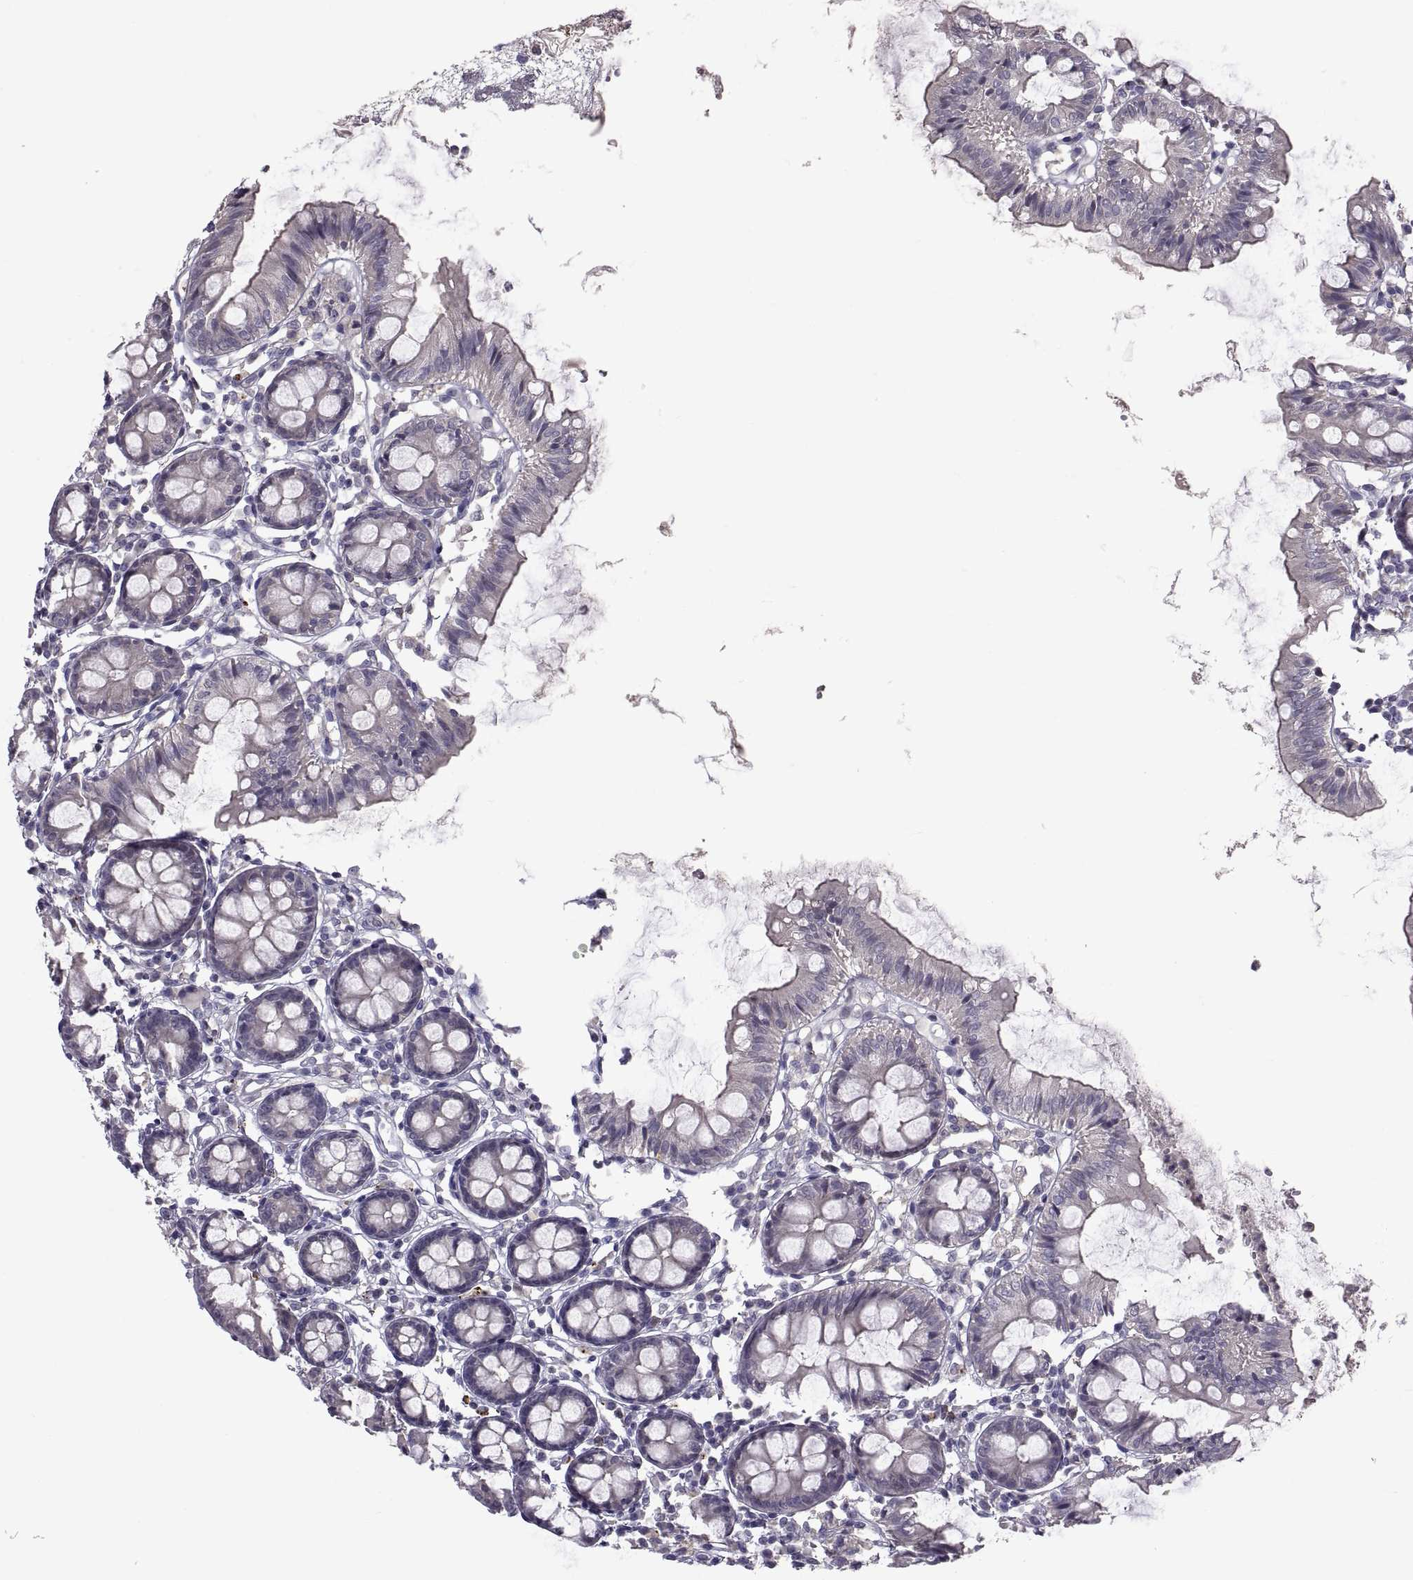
{"staining": {"intensity": "negative", "quantity": "none", "location": "none"}, "tissue": "colon", "cell_type": "Endothelial cells", "image_type": "normal", "snomed": [{"axis": "morphology", "description": "Normal tissue, NOS"}, {"axis": "topography", "description": "Colon"}], "caption": "Human colon stained for a protein using immunohistochemistry displays no staining in endothelial cells.", "gene": "NPTX2", "patient": {"sex": "female", "age": 84}}